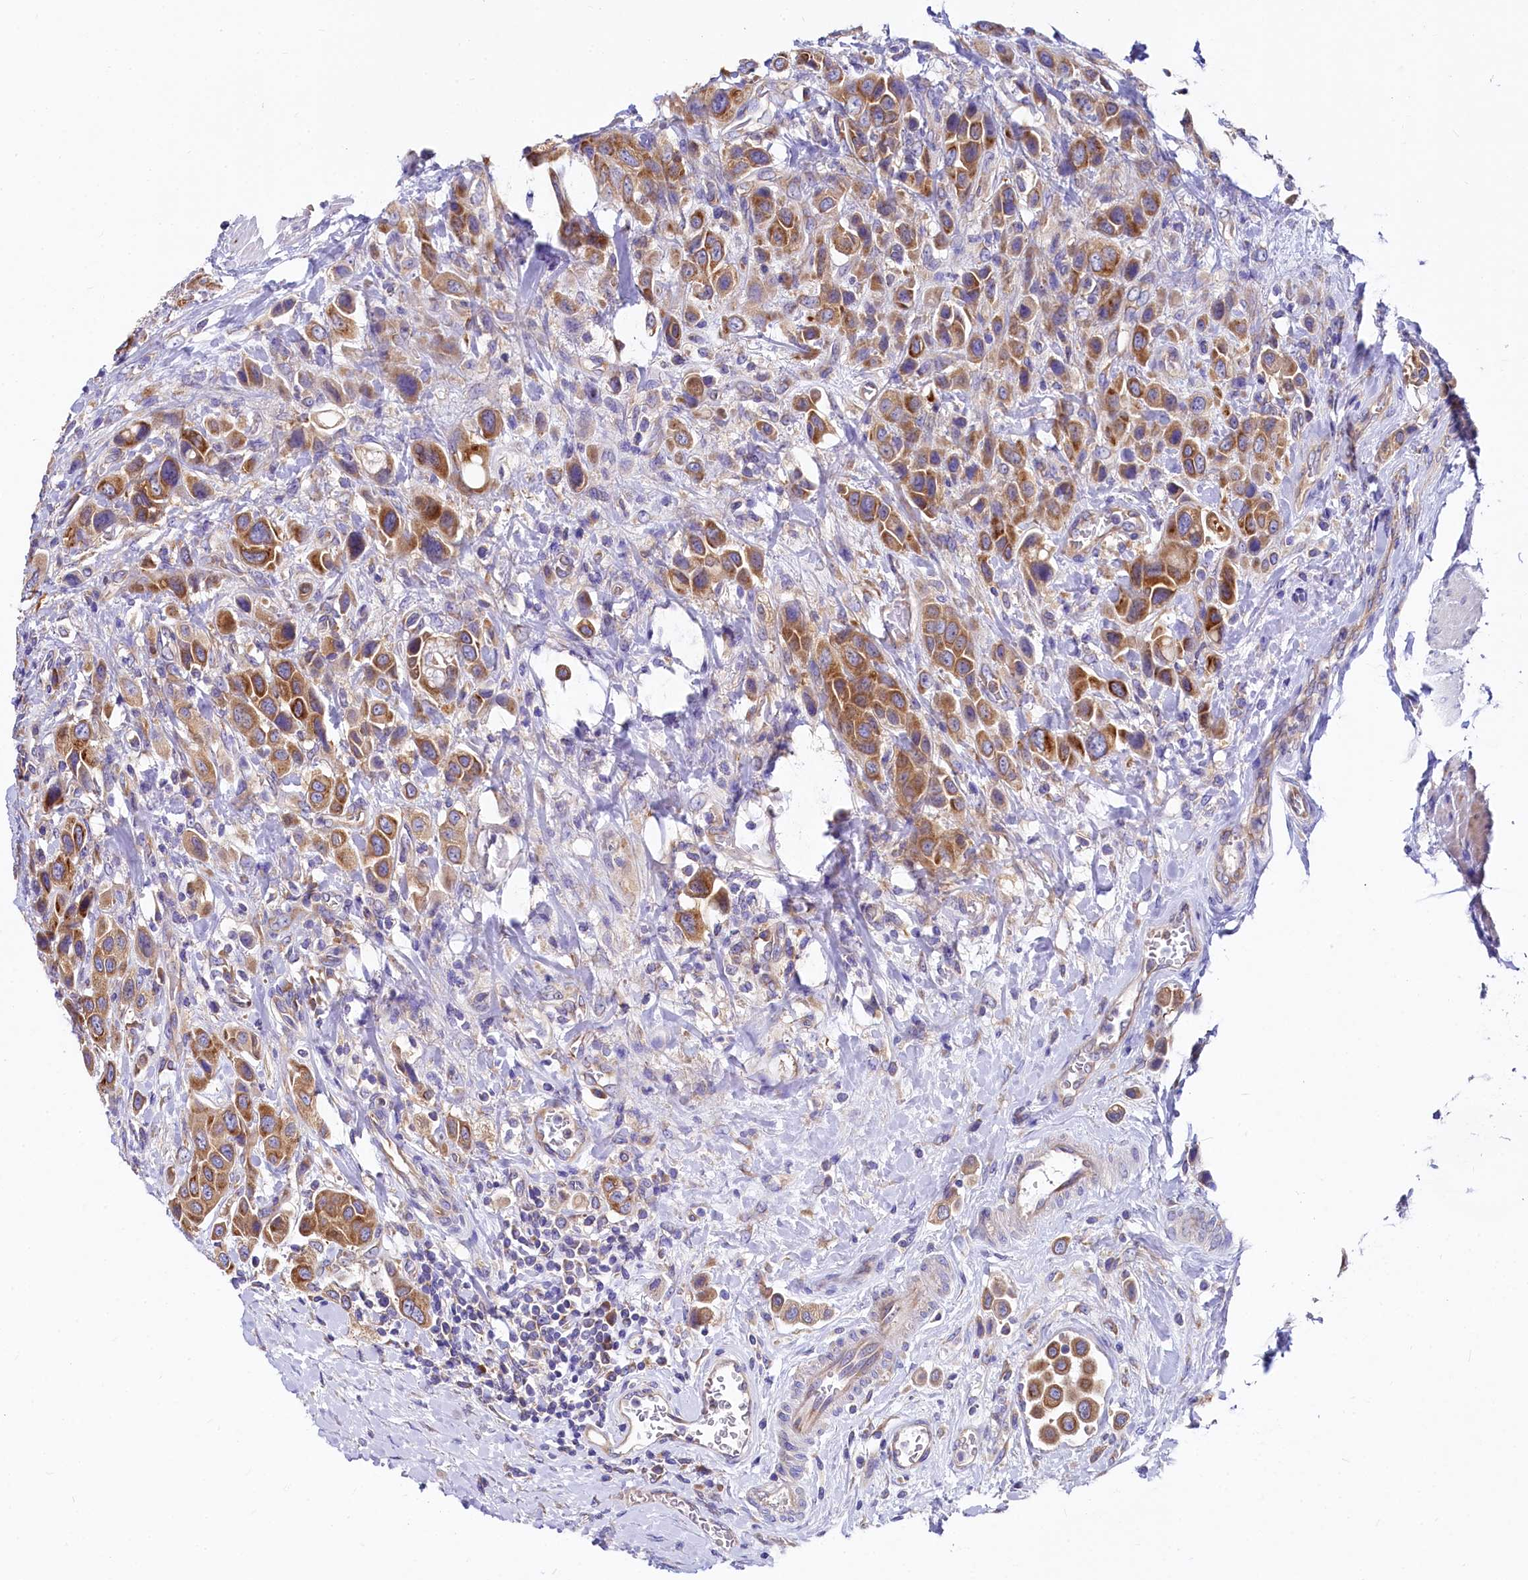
{"staining": {"intensity": "moderate", "quantity": ">75%", "location": "cytoplasmic/membranous"}, "tissue": "urothelial cancer", "cell_type": "Tumor cells", "image_type": "cancer", "snomed": [{"axis": "morphology", "description": "Urothelial carcinoma, High grade"}, {"axis": "topography", "description": "Urinary bladder"}], "caption": "Immunohistochemical staining of urothelial cancer shows medium levels of moderate cytoplasmic/membranous expression in about >75% of tumor cells.", "gene": "QARS1", "patient": {"sex": "male", "age": 50}}